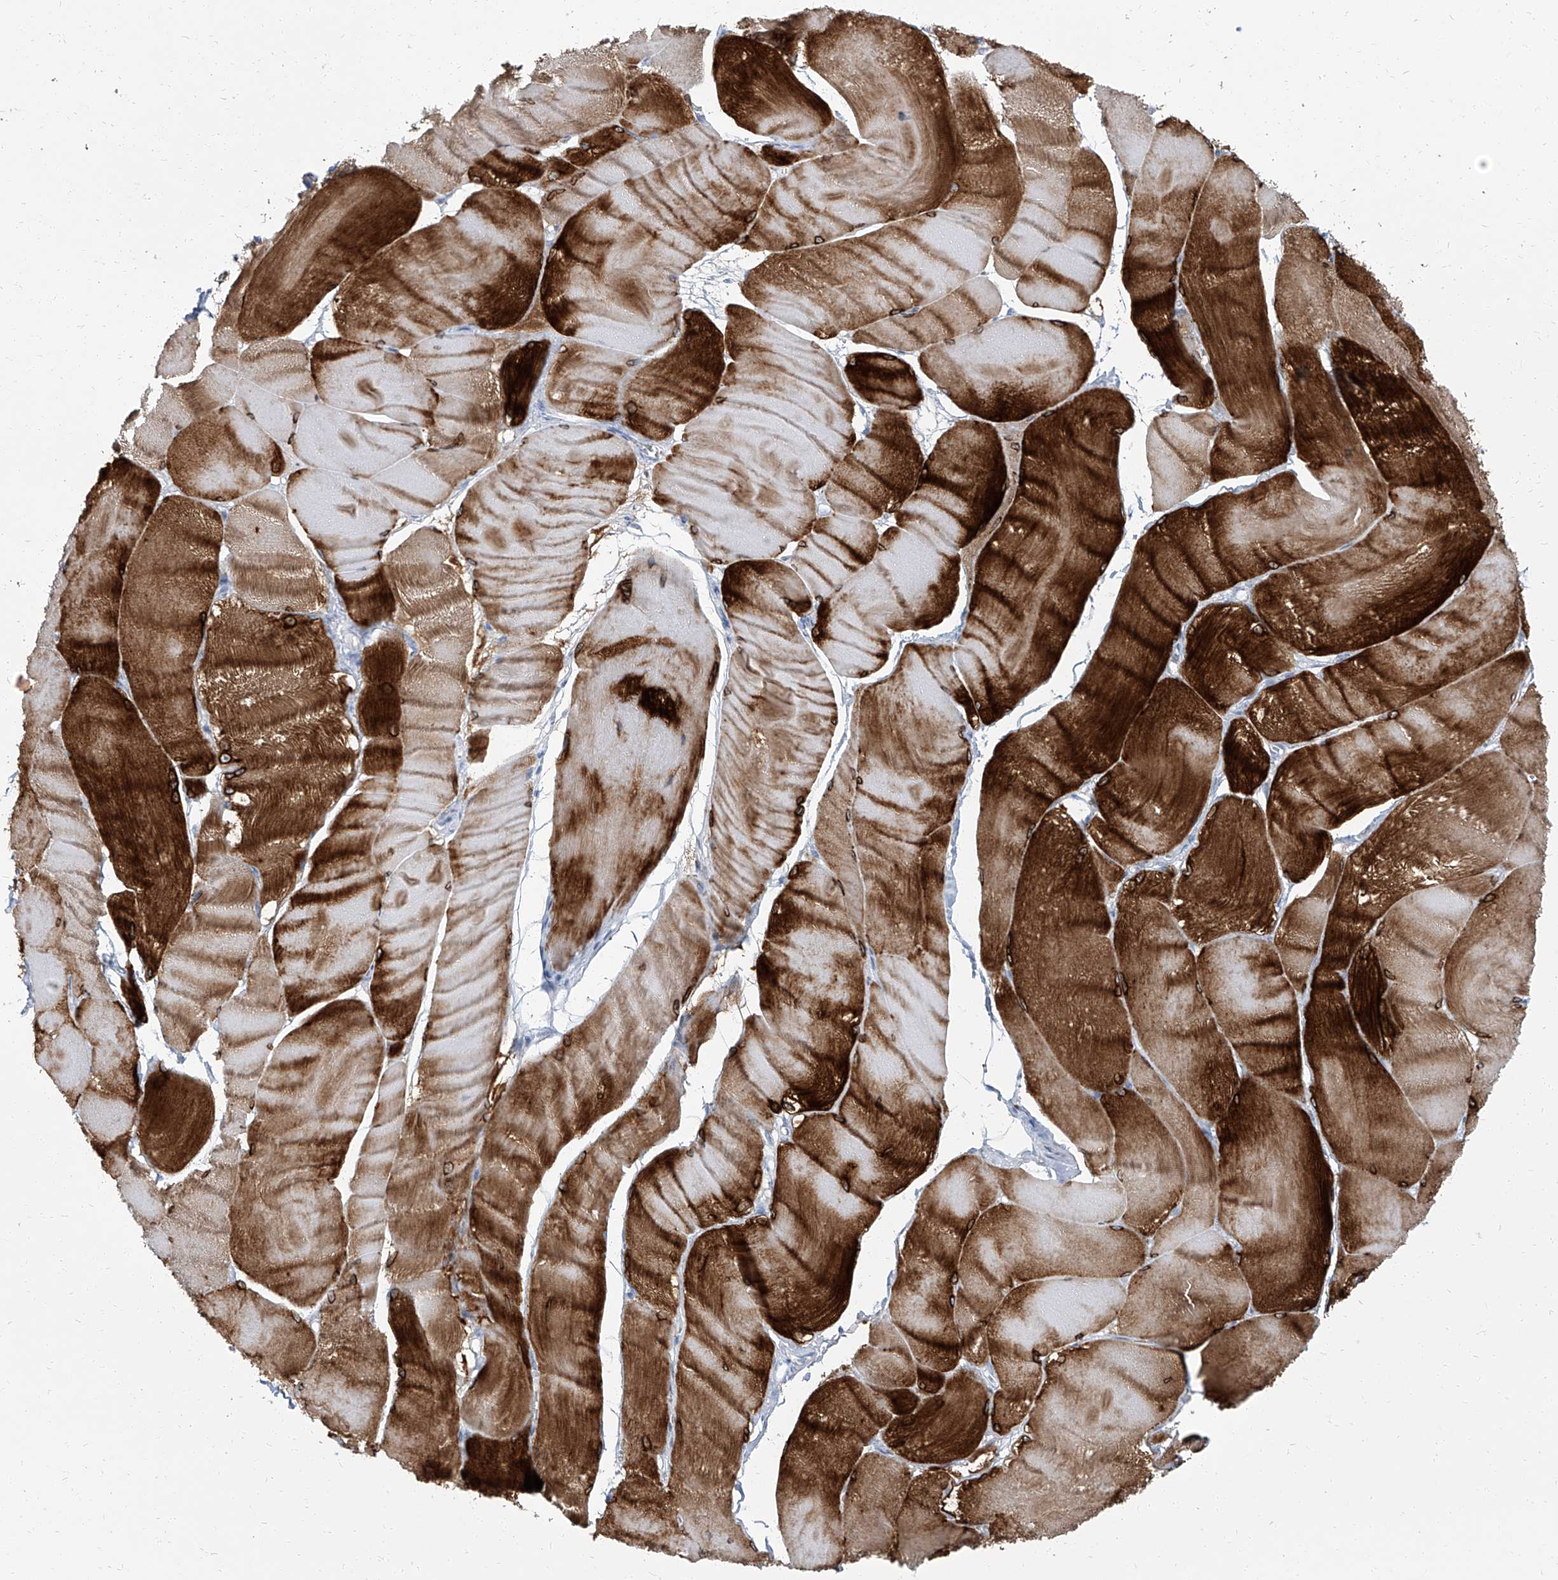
{"staining": {"intensity": "strong", "quantity": ">75%", "location": "cytoplasmic/membranous,nuclear"}, "tissue": "skeletal muscle", "cell_type": "Myocytes", "image_type": "normal", "snomed": [{"axis": "morphology", "description": "Normal tissue, NOS"}, {"axis": "morphology", "description": "Basal cell carcinoma"}, {"axis": "topography", "description": "Skeletal muscle"}], "caption": "High-power microscopy captured an immunohistochemistry image of unremarkable skeletal muscle, revealing strong cytoplasmic/membranous,nuclear expression in about >75% of myocytes.", "gene": "TXLNB", "patient": {"sex": "female", "age": 64}}